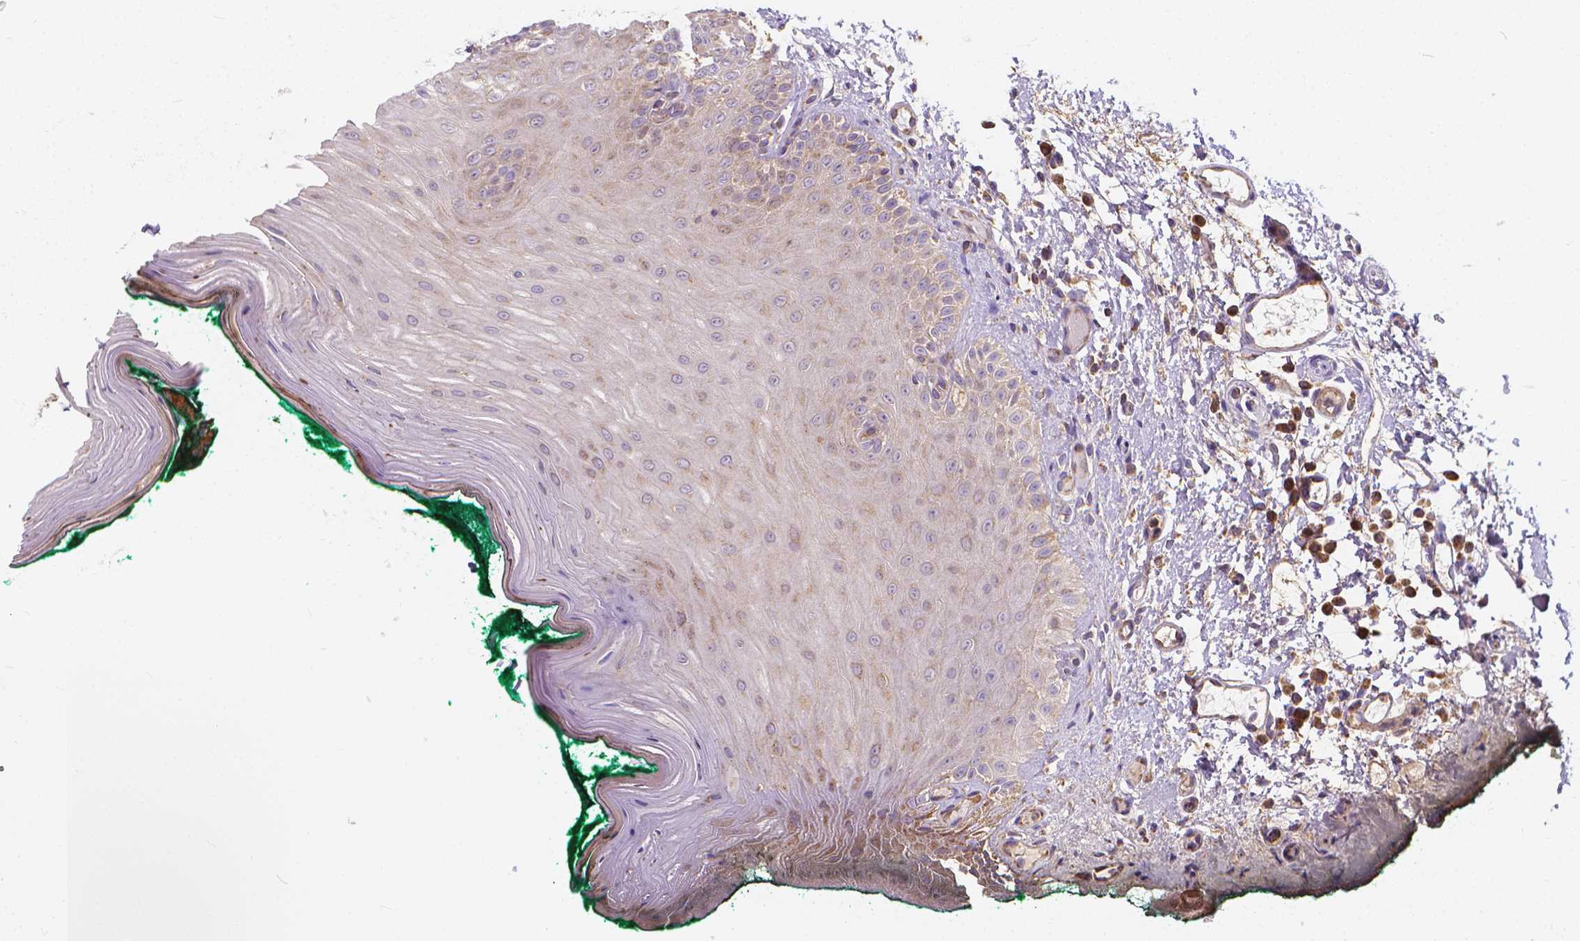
{"staining": {"intensity": "weak", "quantity": "25%-75%", "location": "cytoplasmic/membranous"}, "tissue": "oral mucosa", "cell_type": "Squamous epithelial cells", "image_type": "normal", "snomed": [{"axis": "morphology", "description": "Normal tissue, NOS"}, {"axis": "topography", "description": "Oral tissue"}], "caption": "Human oral mucosa stained with a brown dye demonstrates weak cytoplasmic/membranous positive expression in approximately 25%-75% of squamous epithelial cells.", "gene": "SNCAIP", "patient": {"sex": "female", "age": 83}}